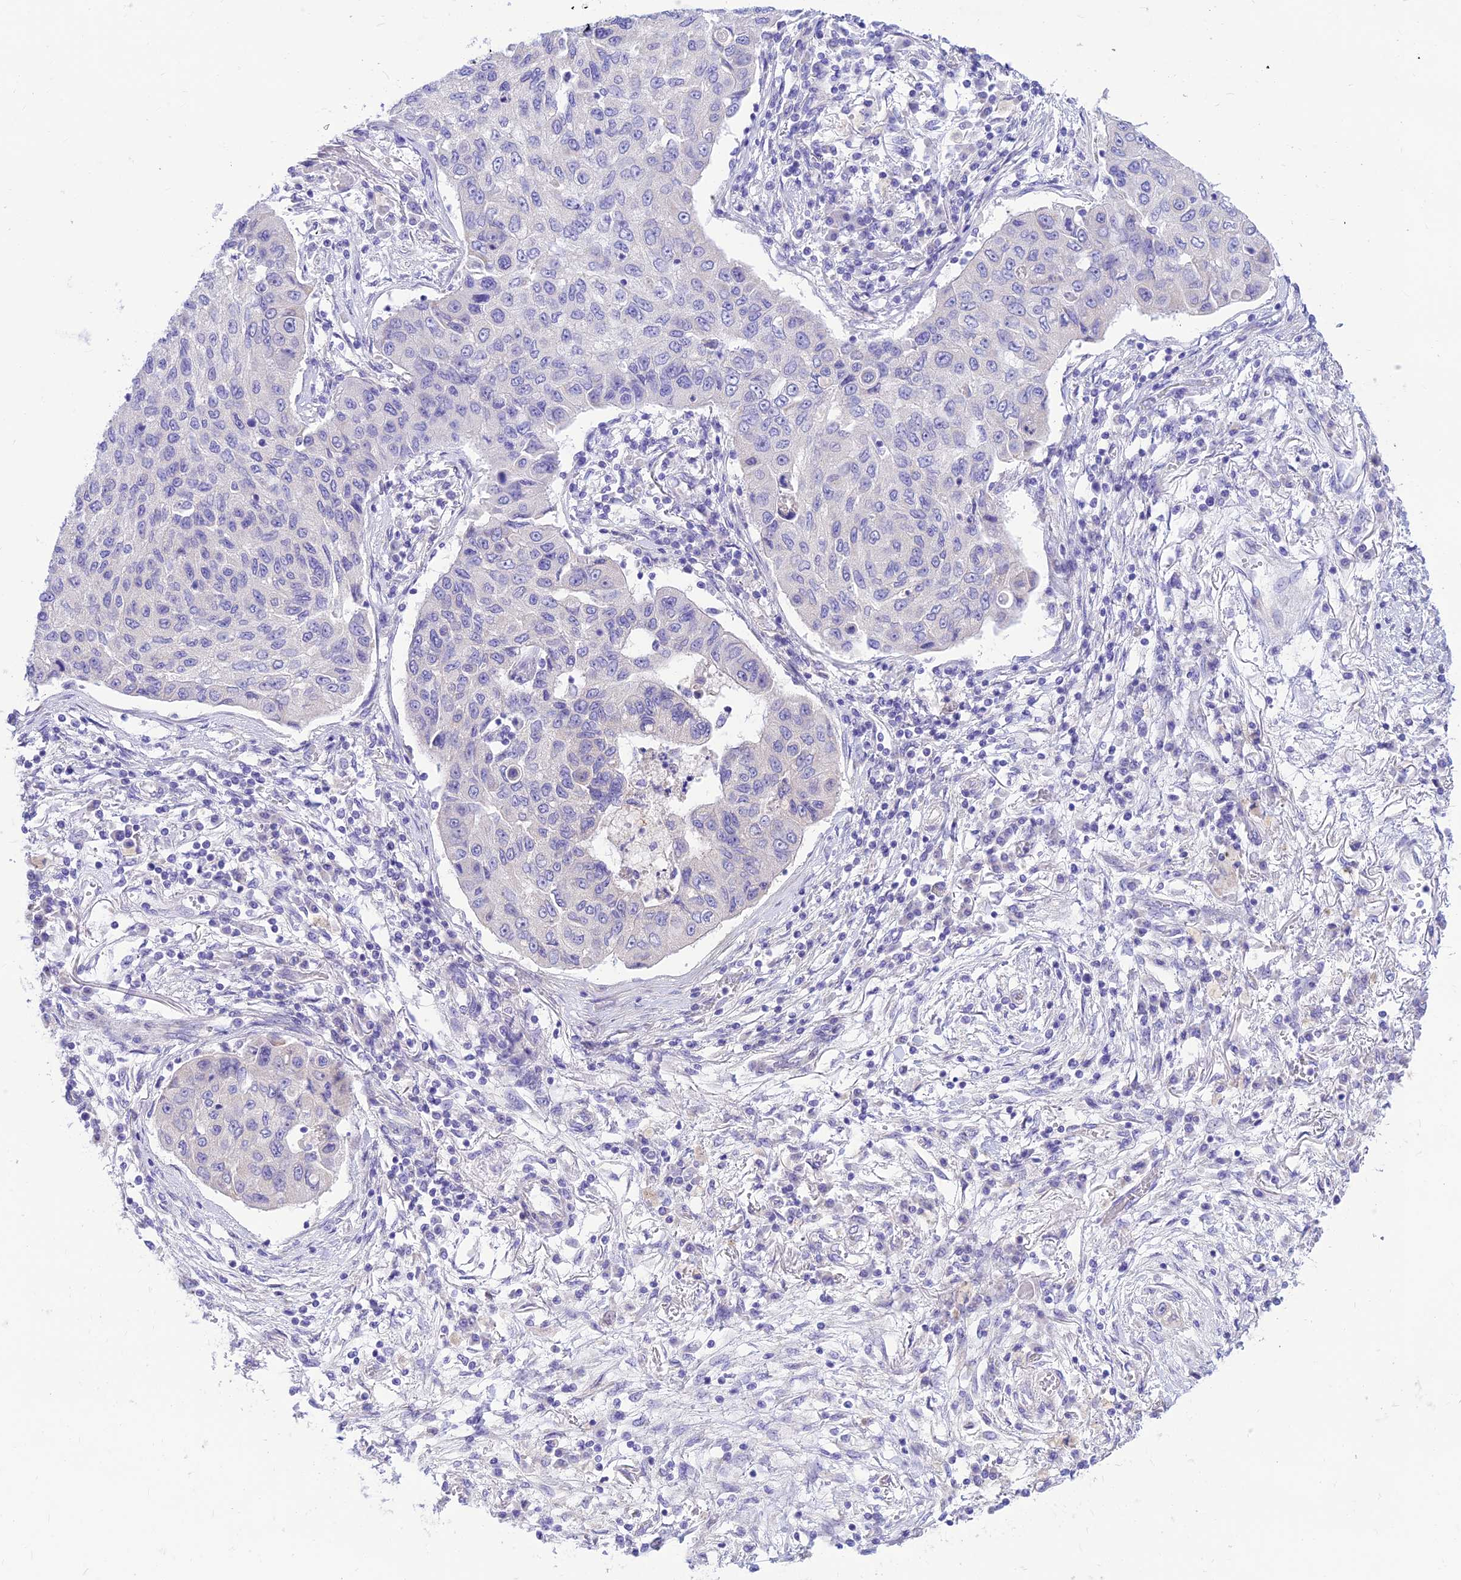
{"staining": {"intensity": "negative", "quantity": "none", "location": "none"}, "tissue": "lung cancer", "cell_type": "Tumor cells", "image_type": "cancer", "snomed": [{"axis": "morphology", "description": "Squamous cell carcinoma, NOS"}, {"axis": "topography", "description": "Lung"}], "caption": "This is an immunohistochemistry (IHC) micrograph of lung cancer. There is no staining in tumor cells.", "gene": "FAM186B", "patient": {"sex": "male", "age": 74}}